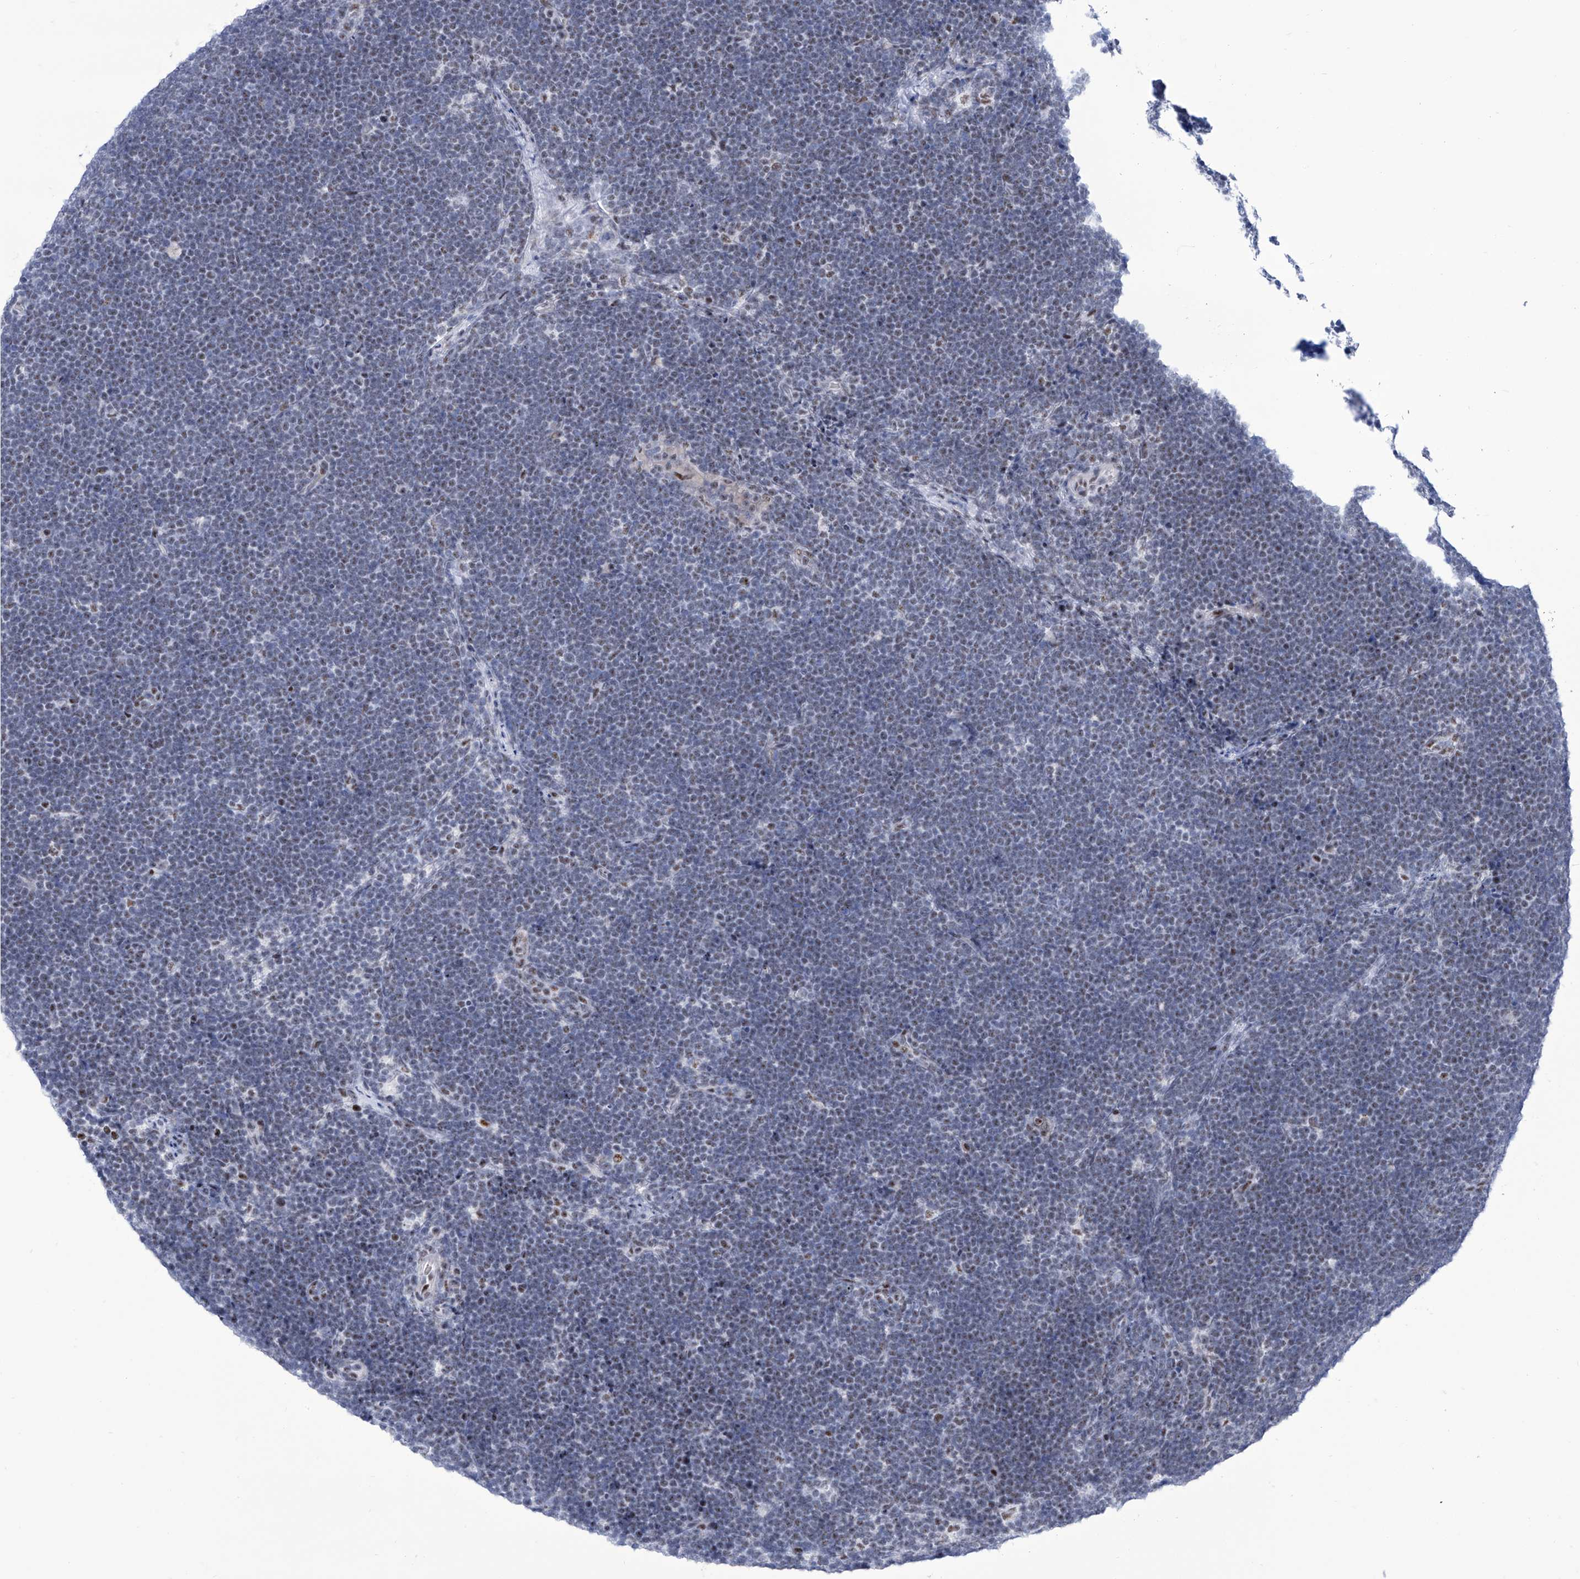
{"staining": {"intensity": "weak", "quantity": "25%-75%", "location": "nuclear"}, "tissue": "lymphoma", "cell_type": "Tumor cells", "image_type": "cancer", "snomed": [{"axis": "morphology", "description": "Malignant lymphoma, non-Hodgkin's type, High grade"}, {"axis": "topography", "description": "Lymph node"}], "caption": "A high-resolution micrograph shows immunohistochemistry staining of high-grade malignant lymphoma, non-Hodgkin's type, which reveals weak nuclear positivity in approximately 25%-75% of tumor cells.", "gene": "SART1", "patient": {"sex": "male", "age": 13}}